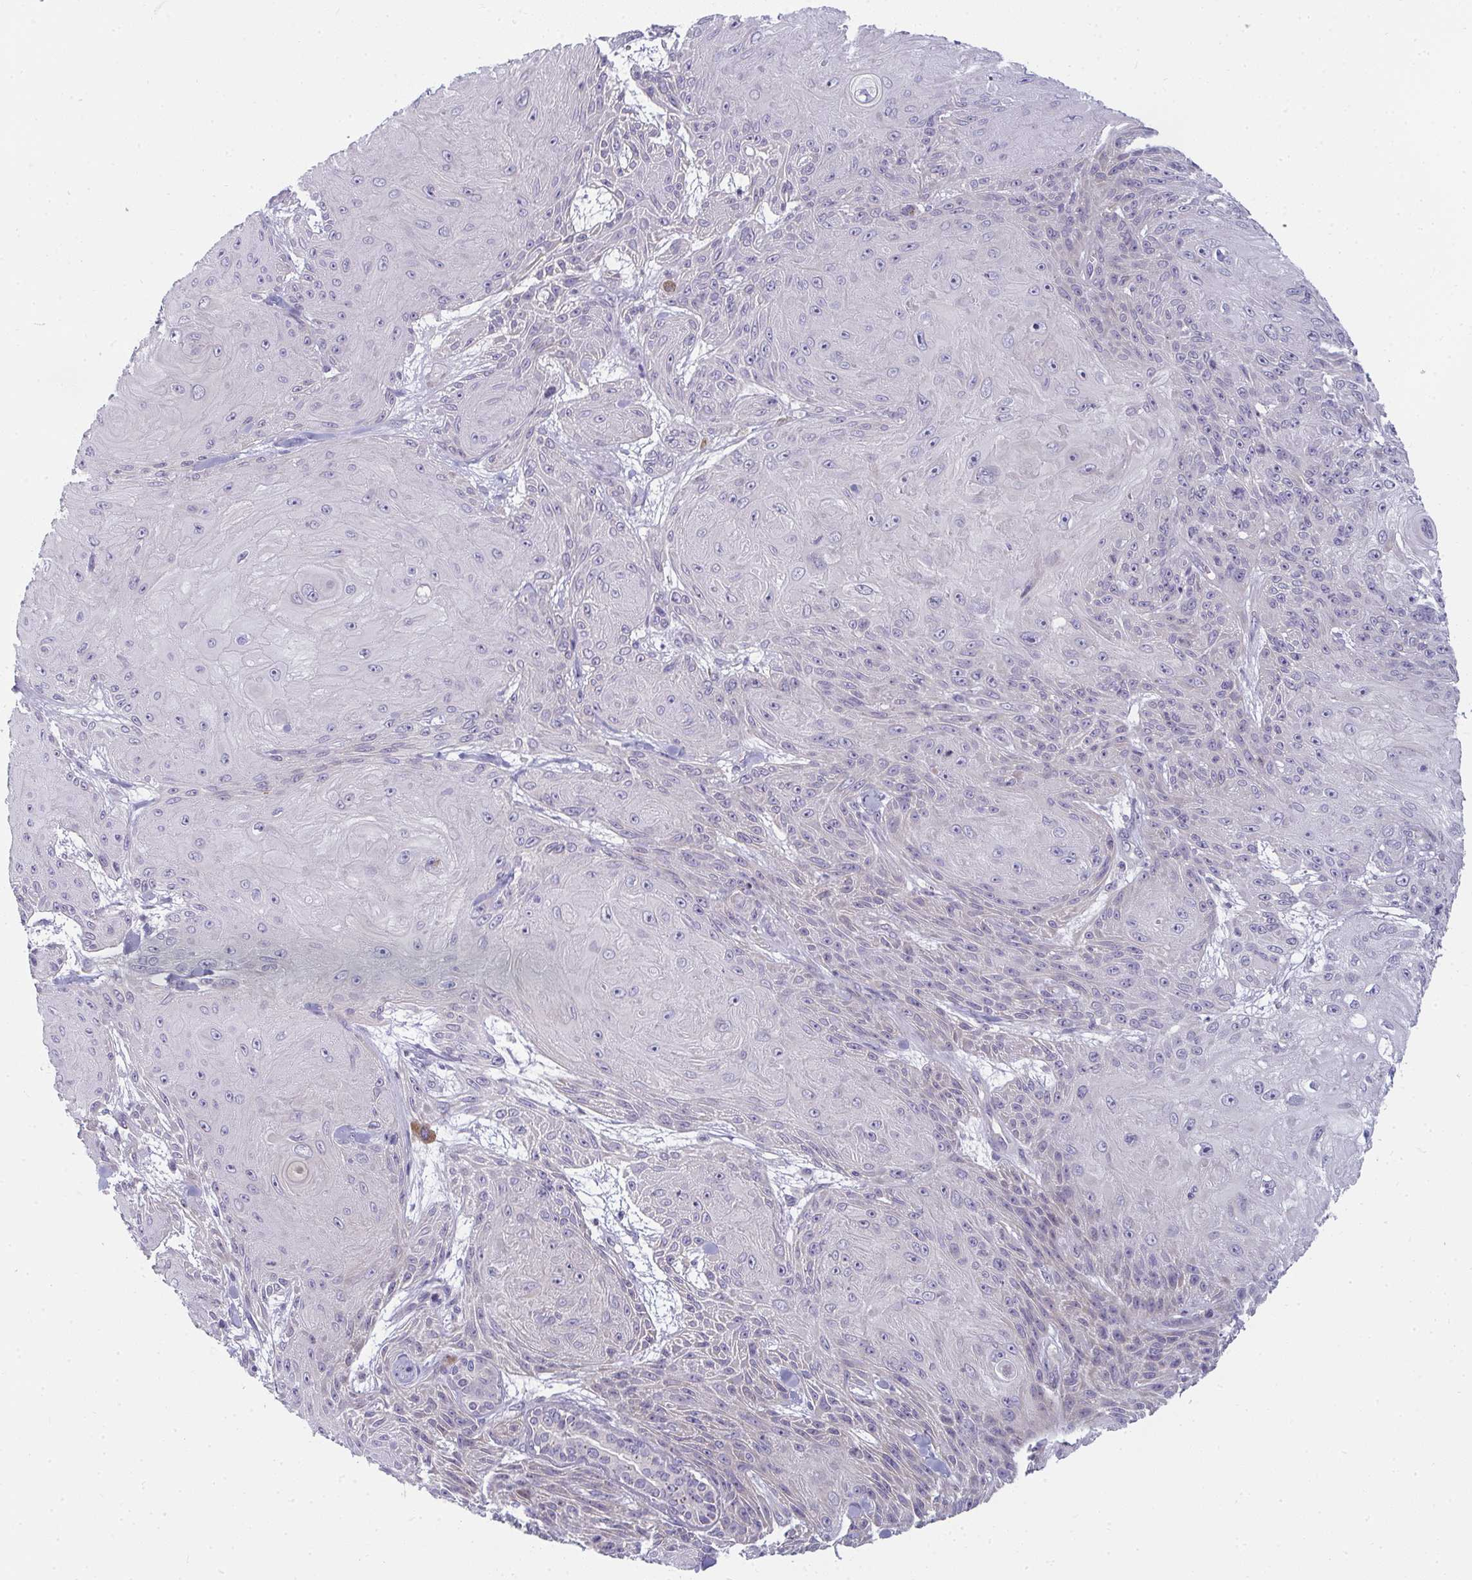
{"staining": {"intensity": "negative", "quantity": "none", "location": "none"}, "tissue": "skin cancer", "cell_type": "Tumor cells", "image_type": "cancer", "snomed": [{"axis": "morphology", "description": "Squamous cell carcinoma, NOS"}, {"axis": "topography", "description": "Skin"}], "caption": "This is an immunohistochemistry (IHC) histopathology image of skin squamous cell carcinoma. There is no staining in tumor cells.", "gene": "SHB", "patient": {"sex": "male", "age": 88}}